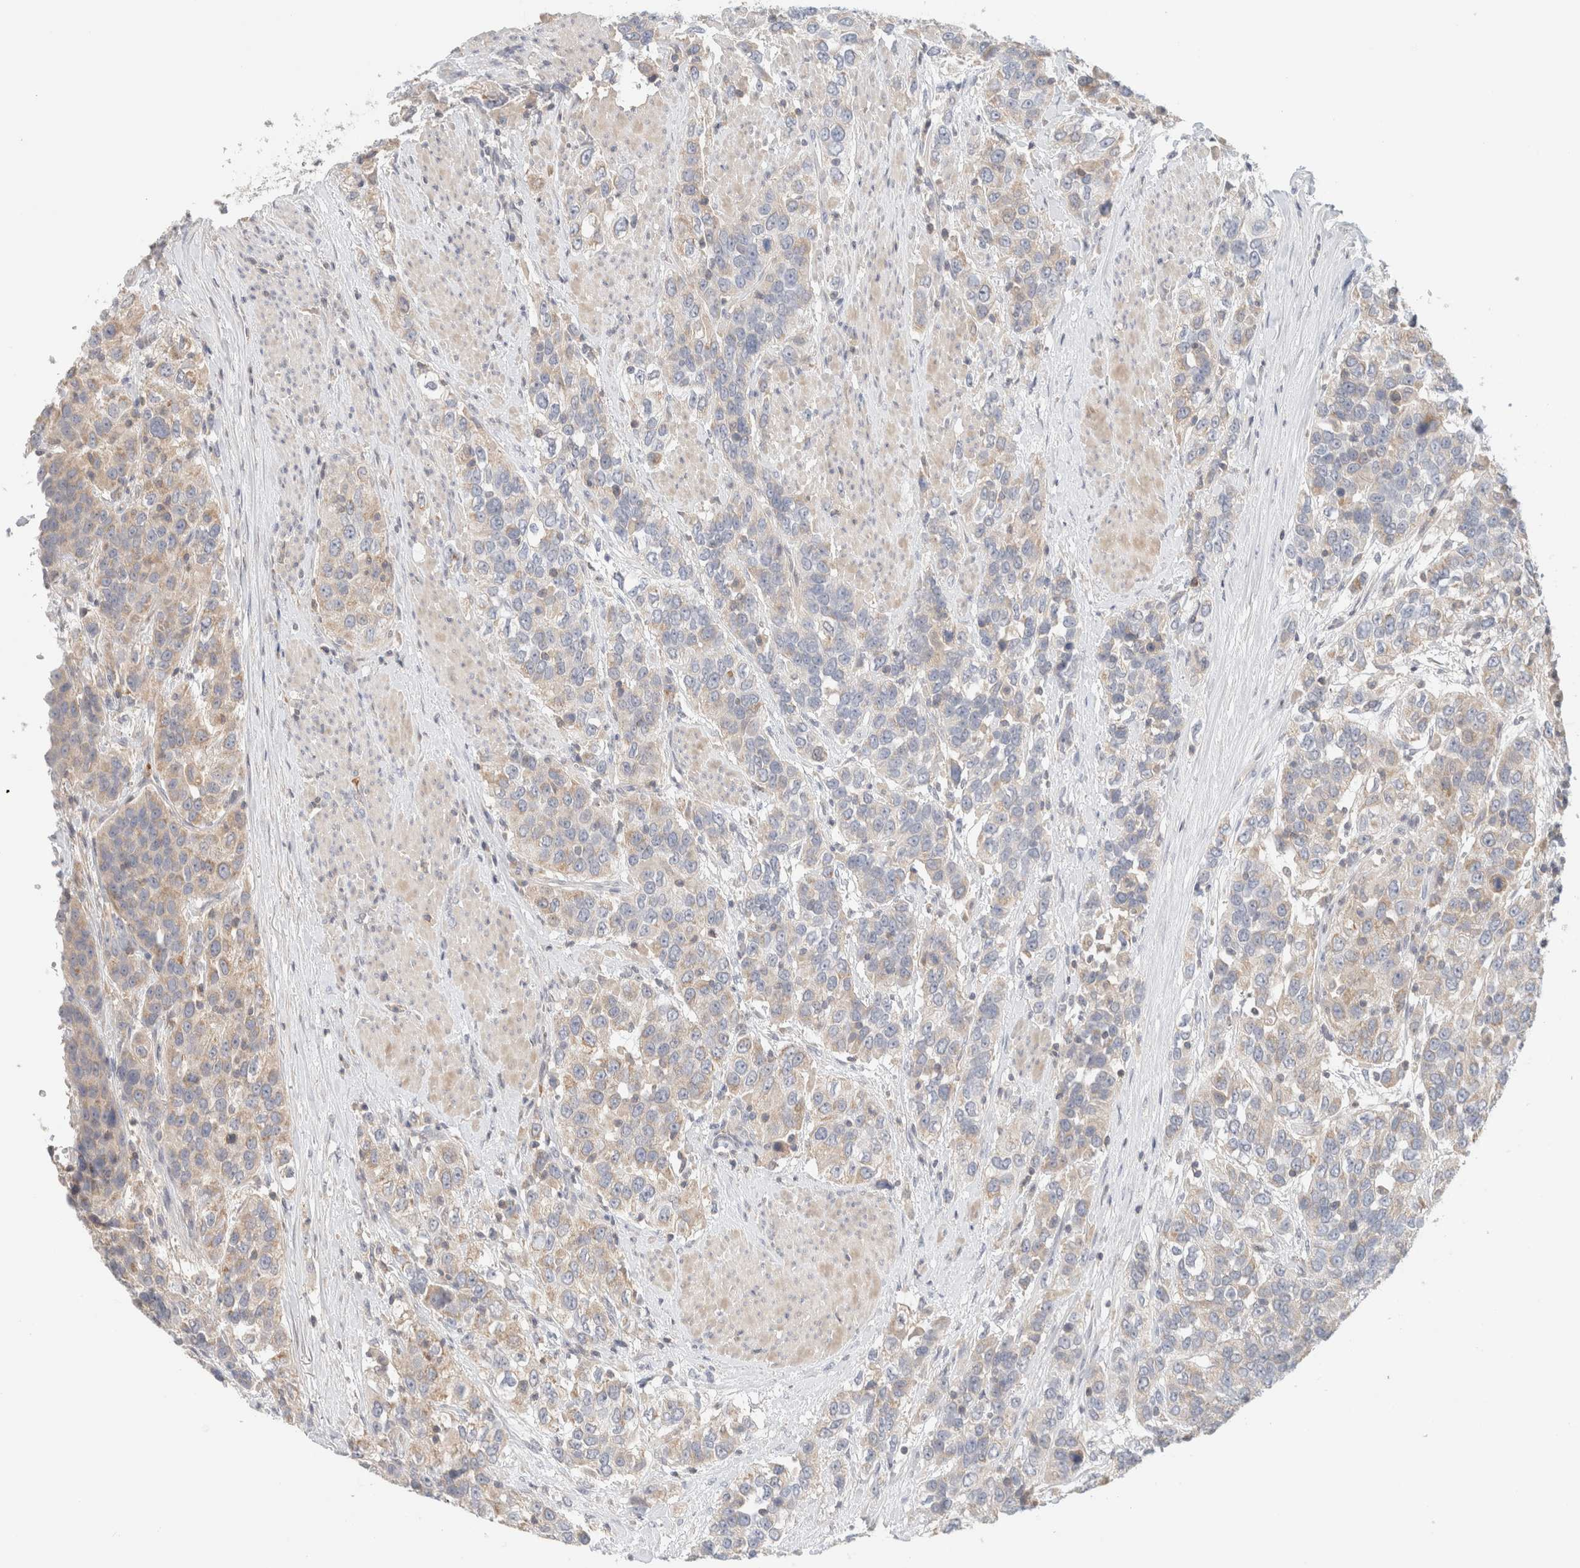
{"staining": {"intensity": "weak", "quantity": "<25%", "location": "cytoplasmic/membranous"}, "tissue": "urothelial cancer", "cell_type": "Tumor cells", "image_type": "cancer", "snomed": [{"axis": "morphology", "description": "Urothelial carcinoma, High grade"}, {"axis": "topography", "description": "Urinary bladder"}], "caption": "IHC photomicrograph of human urothelial carcinoma (high-grade) stained for a protein (brown), which displays no staining in tumor cells. (Brightfield microscopy of DAB (3,3'-diaminobenzidine) immunohistochemistry at high magnification).", "gene": "MRM3", "patient": {"sex": "female", "age": 80}}